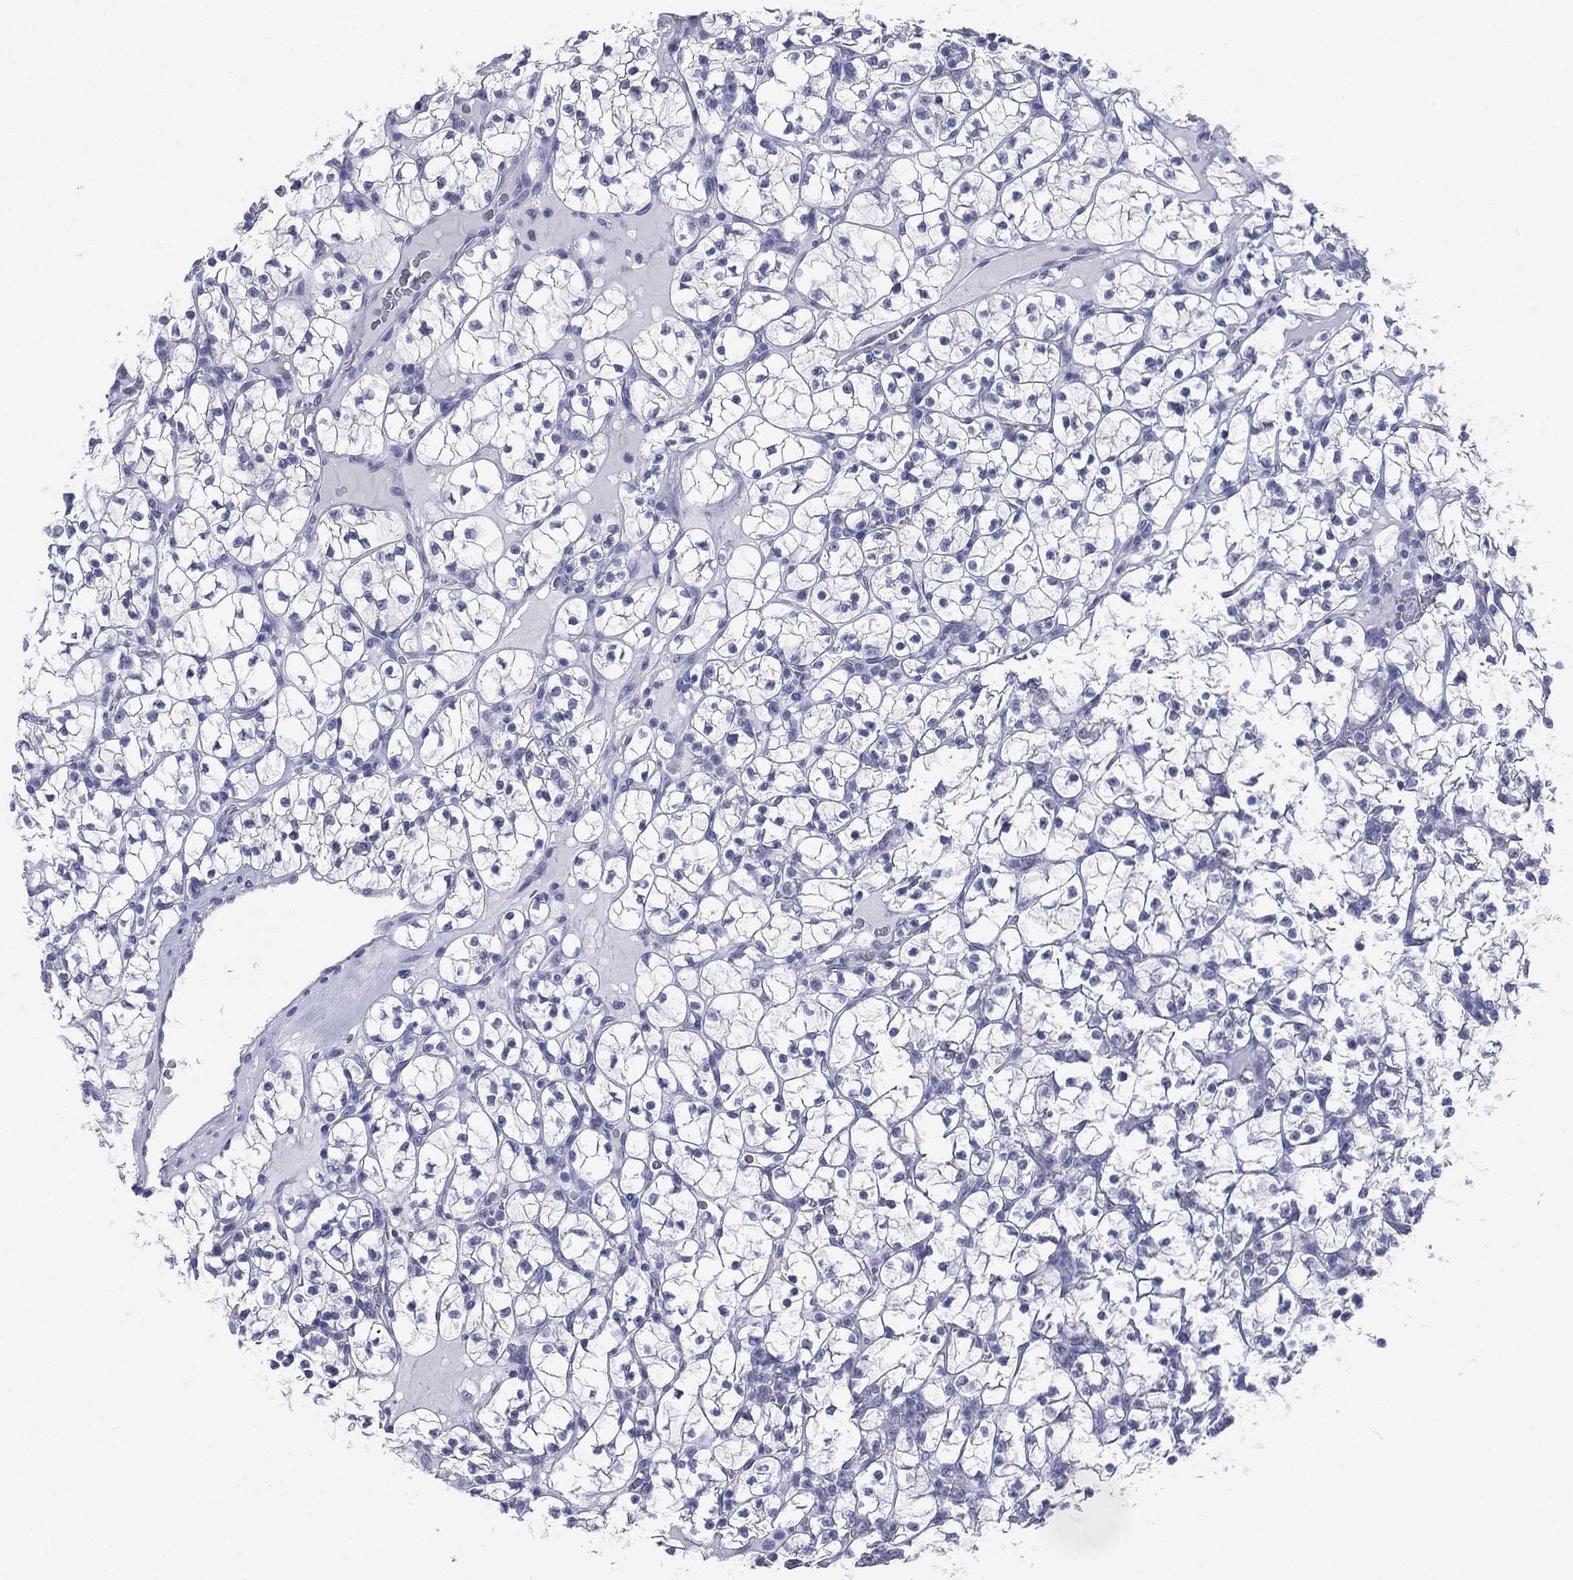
{"staining": {"intensity": "negative", "quantity": "none", "location": "none"}, "tissue": "renal cancer", "cell_type": "Tumor cells", "image_type": "cancer", "snomed": [{"axis": "morphology", "description": "Adenocarcinoma, NOS"}, {"axis": "topography", "description": "Kidney"}], "caption": "An immunohistochemistry histopathology image of renal cancer (adenocarcinoma) is shown. There is no staining in tumor cells of renal cancer (adenocarcinoma).", "gene": "CD22", "patient": {"sex": "female", "age": 89}}